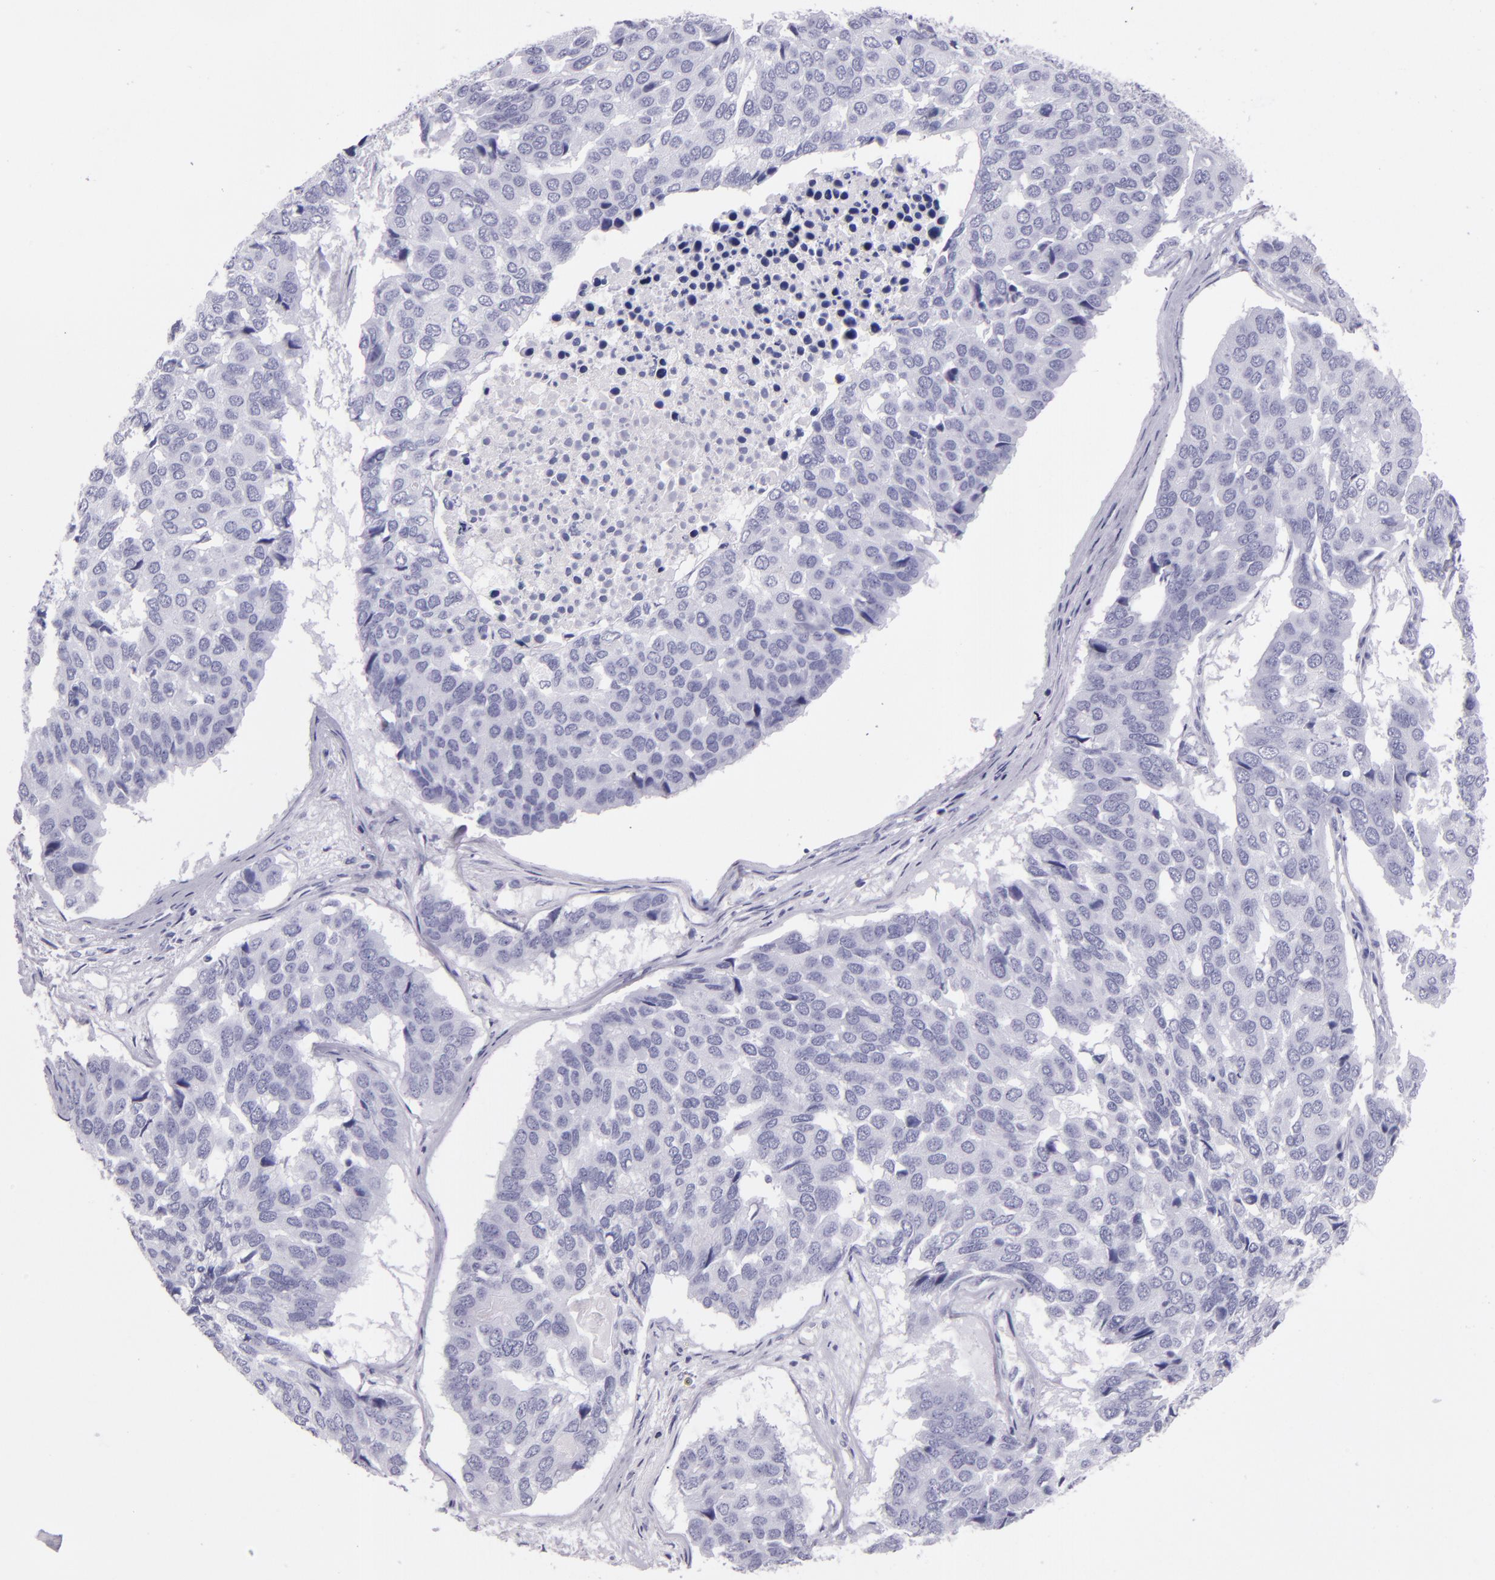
{"staining": {"intensity": "negative", "quantity": "none", "location": "none"}, "tissue": "pancreatic cancer", "cell_type": "Tumor cells", "image_type": "cancer", "snomed": [{"axis": "morphology", "description": "Adenocarcinoma, NOS"}, {"axis": "topography", "description": "Pancreas"}], "caption": "Histopathology image shows no protein expression in tumor cells of pancreatic adenocarcinoma tissue.", "gene": "CR2", "patient": {"sex": "male", "age": 50}}